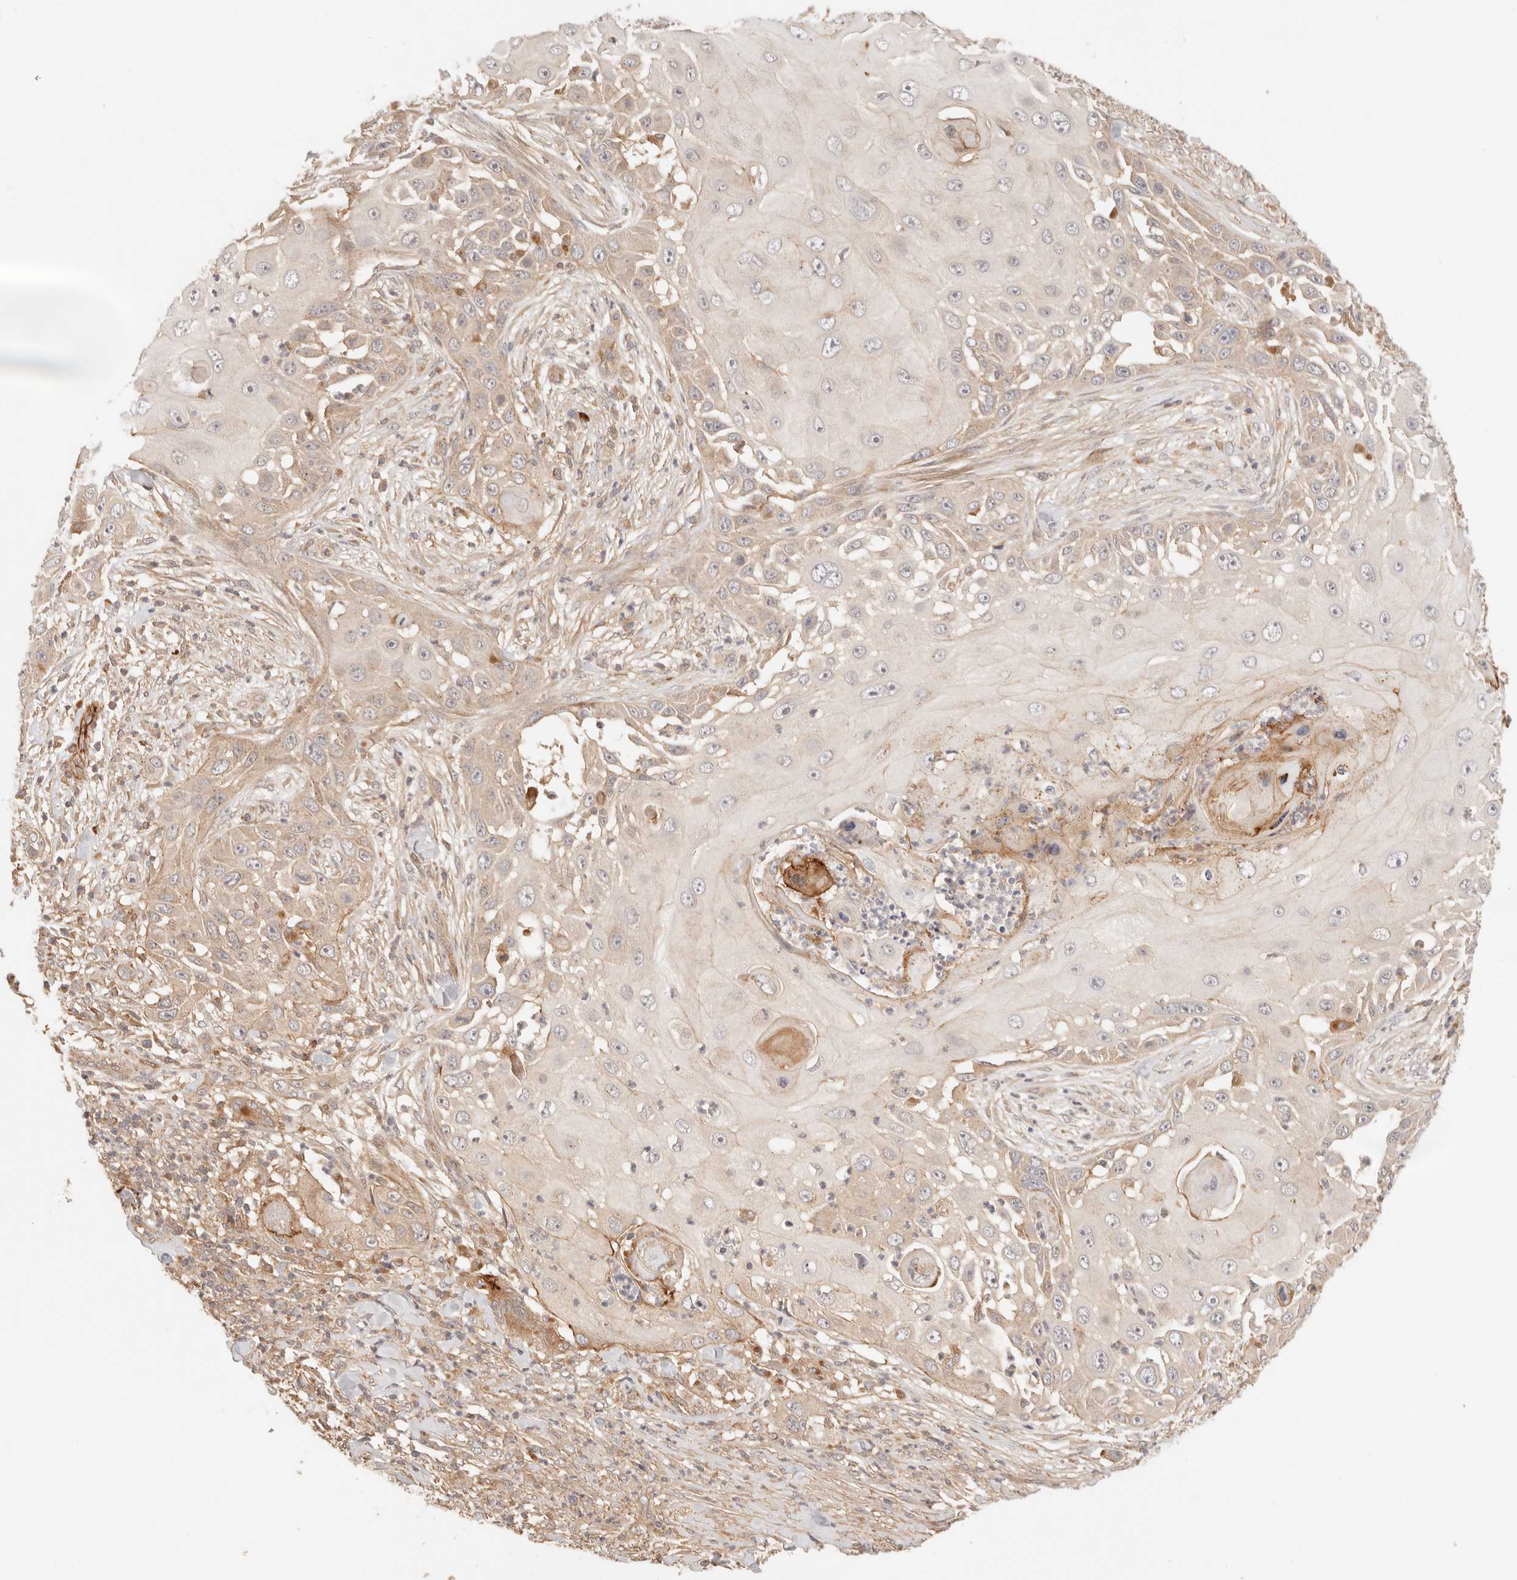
{"staining": {"intensity": "moderate", "quantity": "25%-75%", "location": "cytoplasmic/membranous"}, "tissue": "skin cancer", "cell_type": "Tumor cells", "image_type": "cancer", "snomed": [{"axis": "morphology", "description": "Squamous cell carcinoma, NOS"}, {"axis": "topography", "description": "Skin"}], "caption": "This histopathology image shows squamous cell carcinoma (skin) stained with IHC to label a protein in brown. The cytoplasmic/membranous of tumor cells show moderate positivity for the protein. Nuclei are counter-stained blue.", "gene": "IL1R2", "patient": {"sex": "female", "age": 44}}